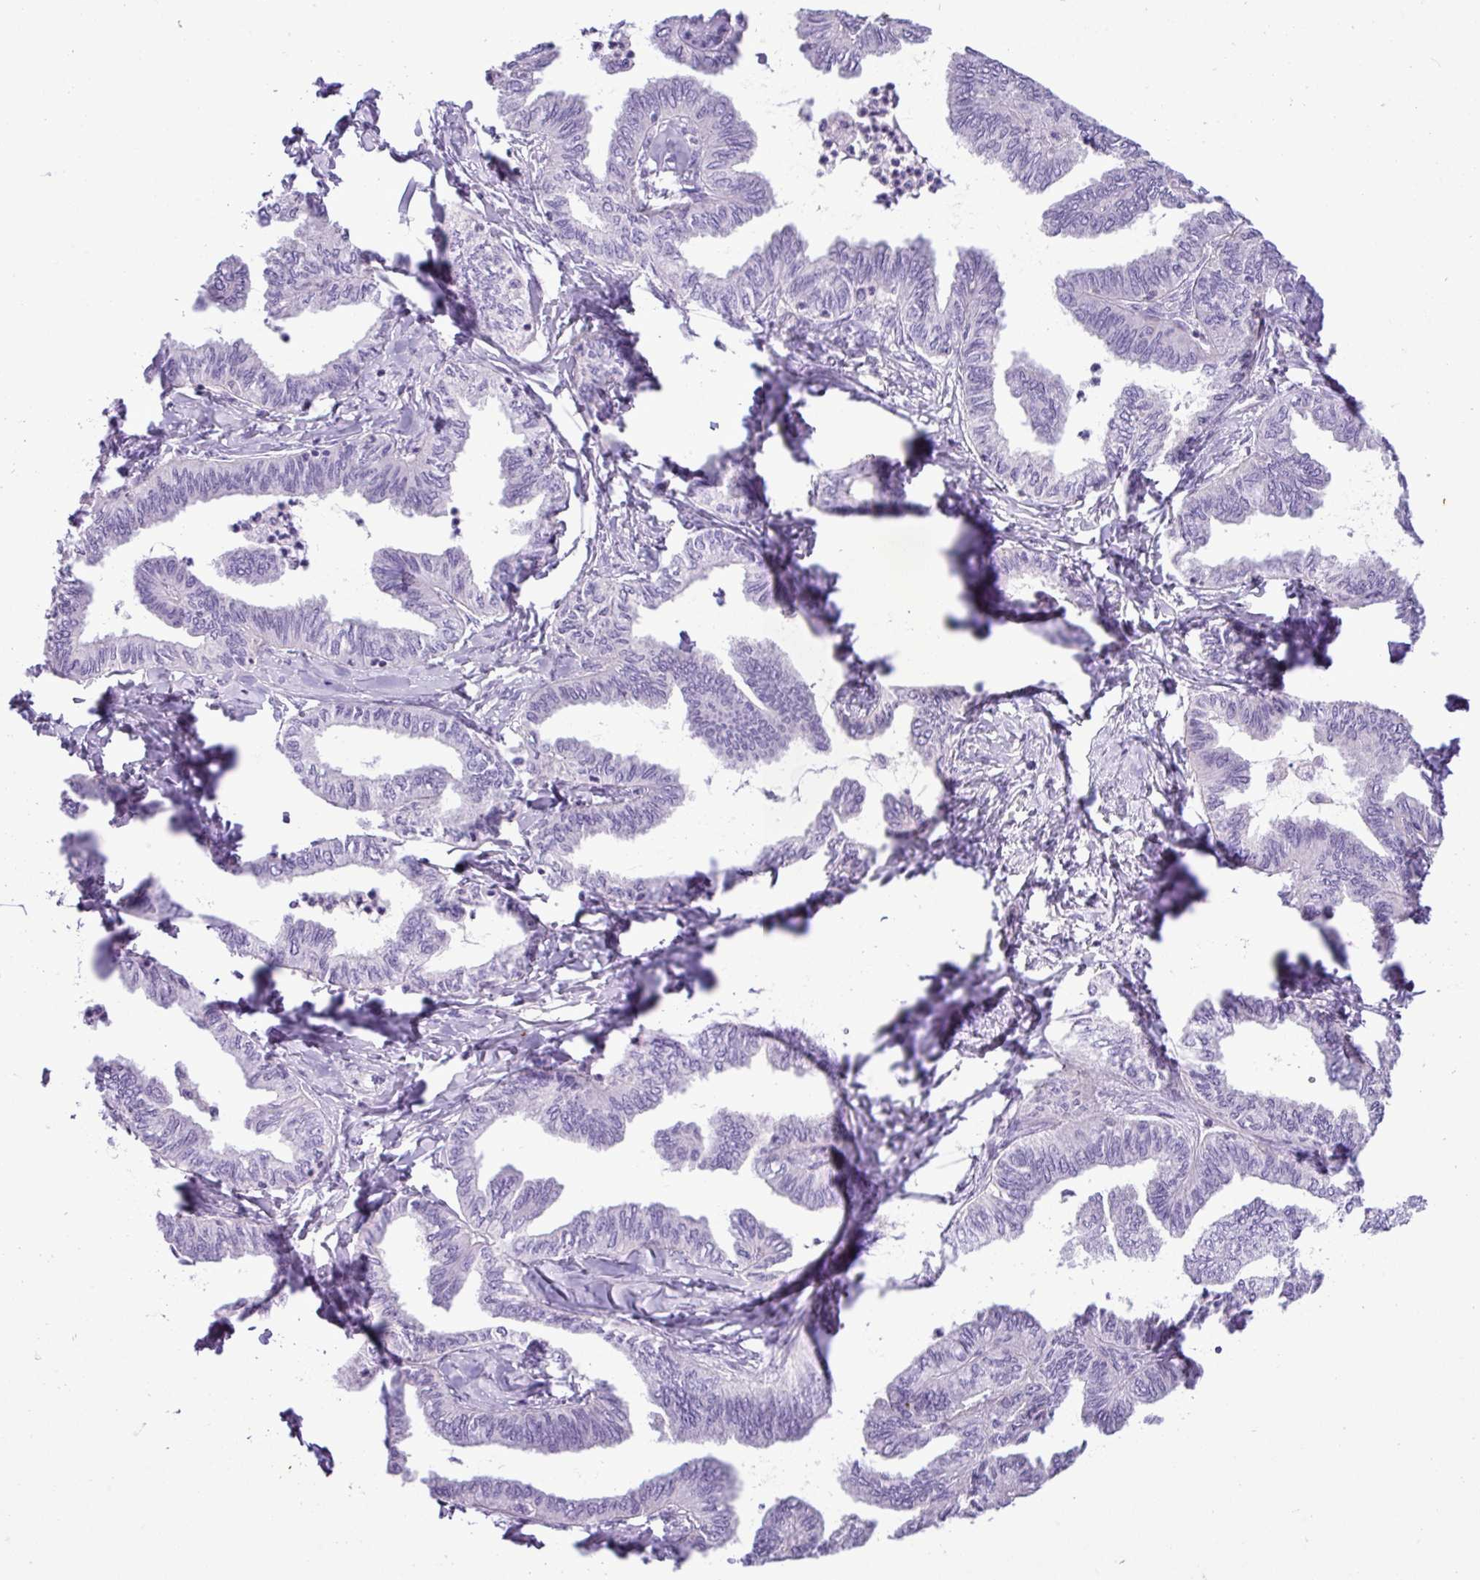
{"staining": {"intensity": "negative", "quantity": "none", "location": "none"}, "tissue": "ovarian cancer", "cell_type": "Tumor cells", "image_type": "cancer", "snomed": [{"axis": "morphology", "description": "Carcinoma, endometroid"}, {"axis": "topography", "description": "Ovary"}], "caption": "This histopathology image is of endometroid carcinoma (ovarian) stained with IHC to label a protein in brown with the nuclei are counter-stained blue. There is no expression in tumor cells.", "gene": "ZNF334", "patient": {"sex": "female", "age": 70}}